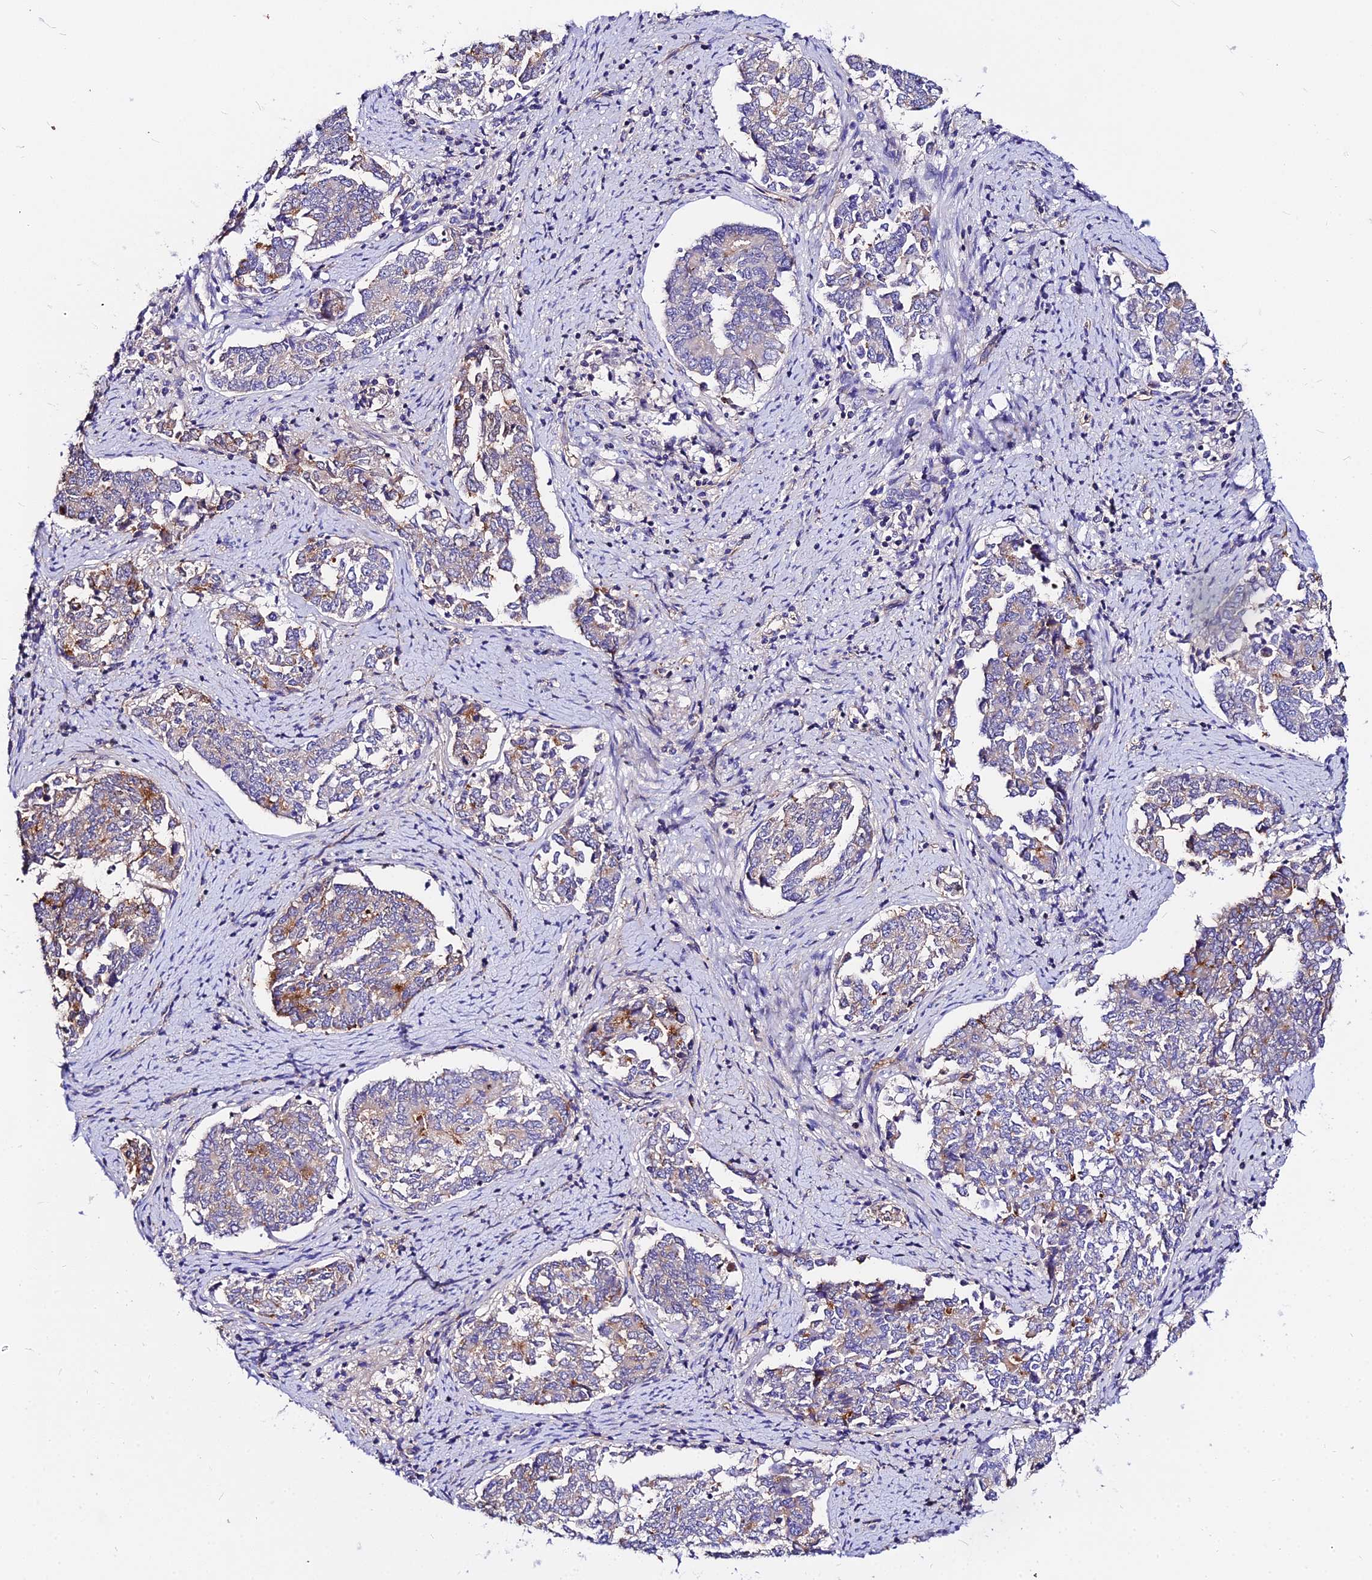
{"staining": {"intensity": "moderate", "quantity": "<25%", "location": "cytoplasmic/membranous"}, "tissue": "endometrial cancer", "cell_type": "Tumor cells", "image_type": "cancer", "snomed": [{"axis": "morphology", "description": "Adenocarcinoma, NOS"}, {"axis": "topography", "description": "Endometrium"}], "caption": "A brown stain labels moderate cytoplasmic/membranous expression of a protein in endometrial adenocarcinoma tumor cells.", "gene": "DAW1", "patient": {"sex": "female", "age": 80}}